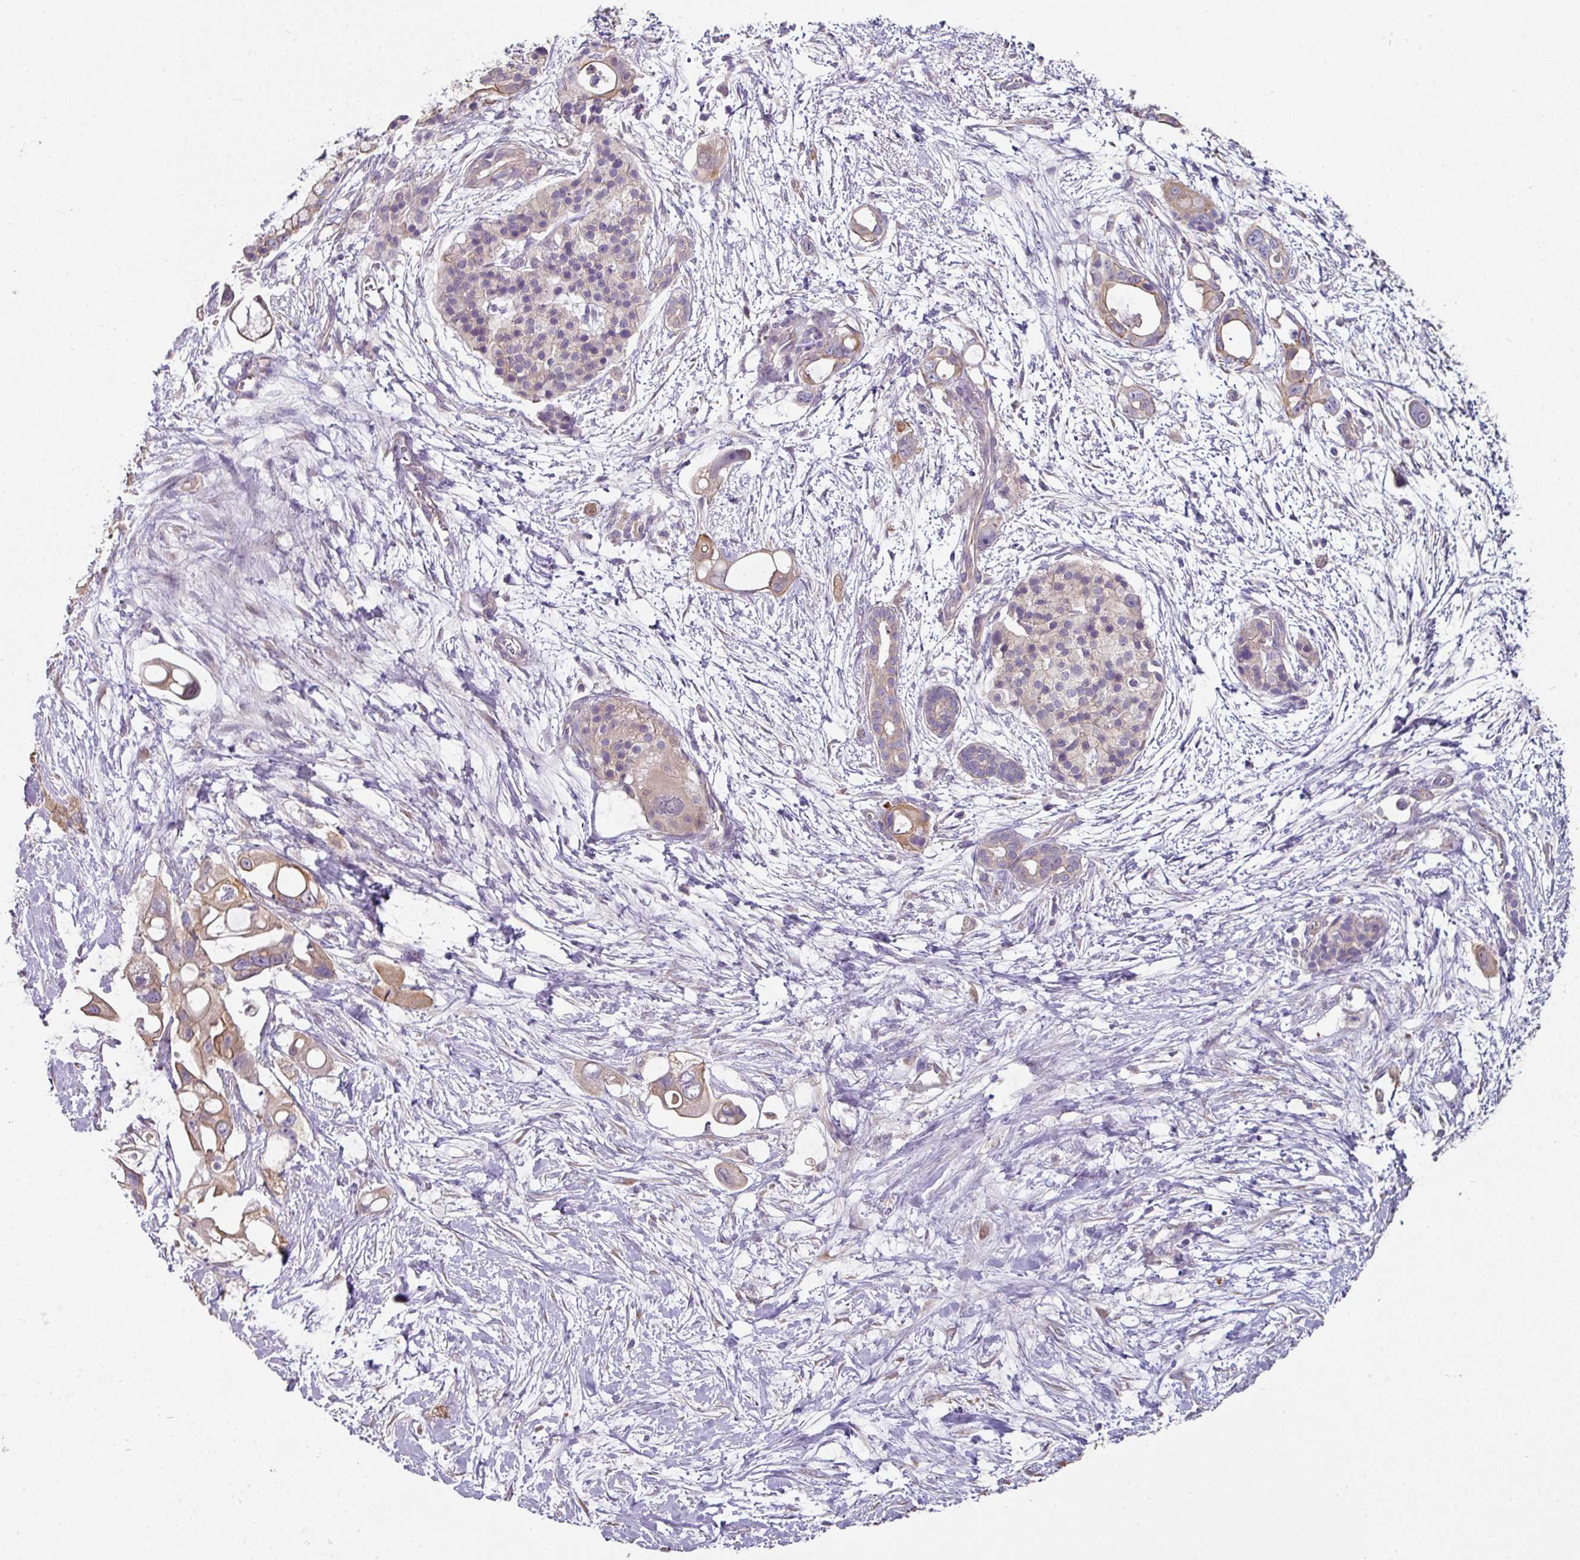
{"staining": {"intensity": "moderate", "quantity": "25%-75%", "location": "cytoplasmic/membranous"}, "tissue": "pancreatic cancer", "cell_type": "Tumor cells", "image_type": "cancer", "snomed": [{"axis": "morphology", "description": "Adenocarcinoma, NOS"}, {"axis": "topography", "description": "Pancreas"}], "caption": "A high-resolution photomicrograph shows immunohistochemistry (IHC) staining of pancreatic cancer (adenocarcinoma), which exhibits moderate cytoplasmic/membranous positivity in approximately 25%-75% of tumor cells.", "gene": "C4orf48", "patient": {"sex": "male", "age": 61}}